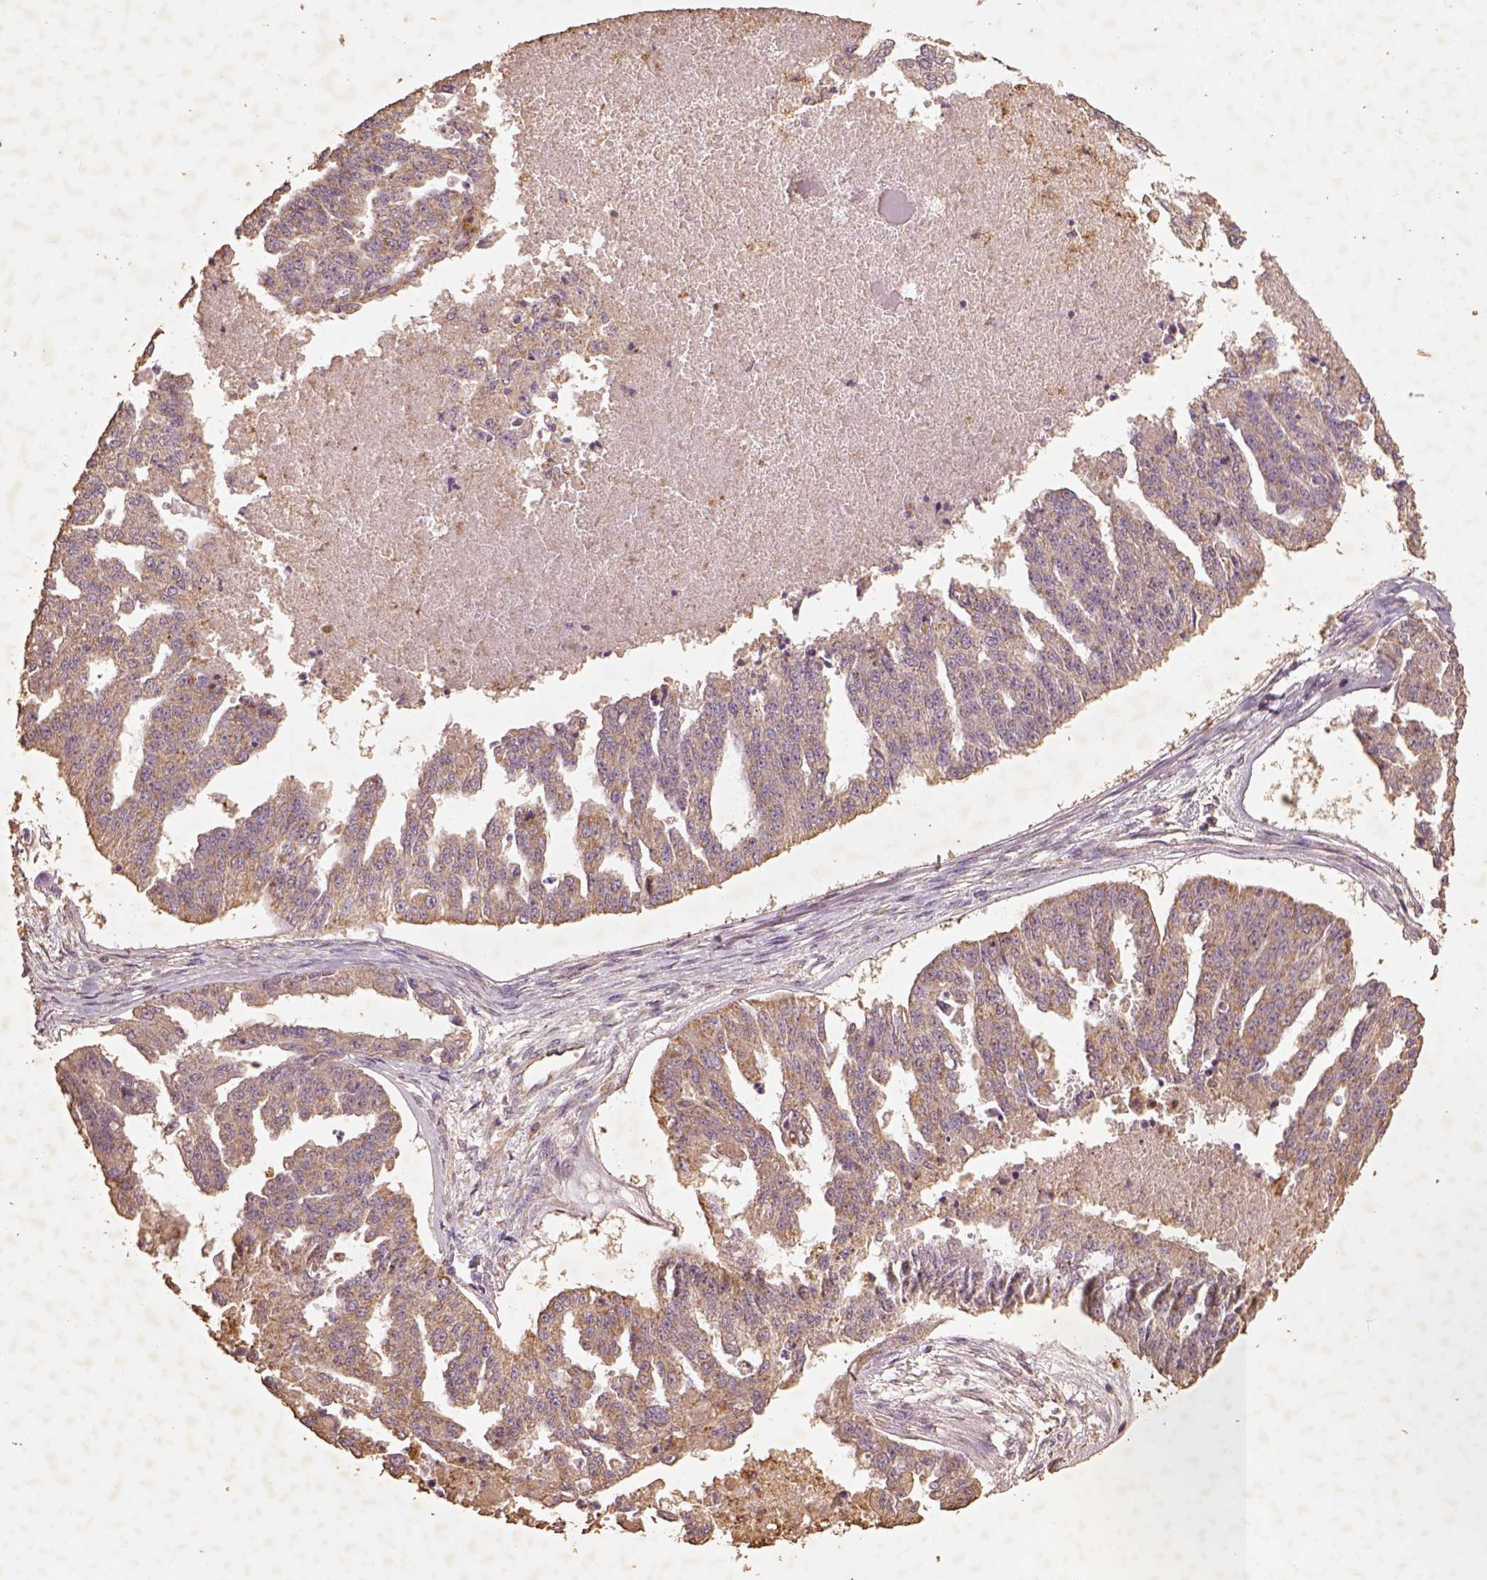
{"staining": {"intensity": "moderate", "quantity": ">75%", "location": "cytoplasmic/membranous"}, "tissue": "ovarian cancer", "cell_type": "Tumor cells", "image_type": "cancer", "snomed": [{"axis": "morphology", "description": "Cystadenocarcinoma, serous, NOS"}, {"axis": "topography", "description": "Ovary"}], "caption": "Ovarian cancer (serous cystadenocarcinoma) stained for a protein (brown) displays moderate cytoplasmic/membranous positive expression in approximately >75% of tumor cells.", "gene": "AP2B1", "patient": {"sex": "female", "age": 58}}